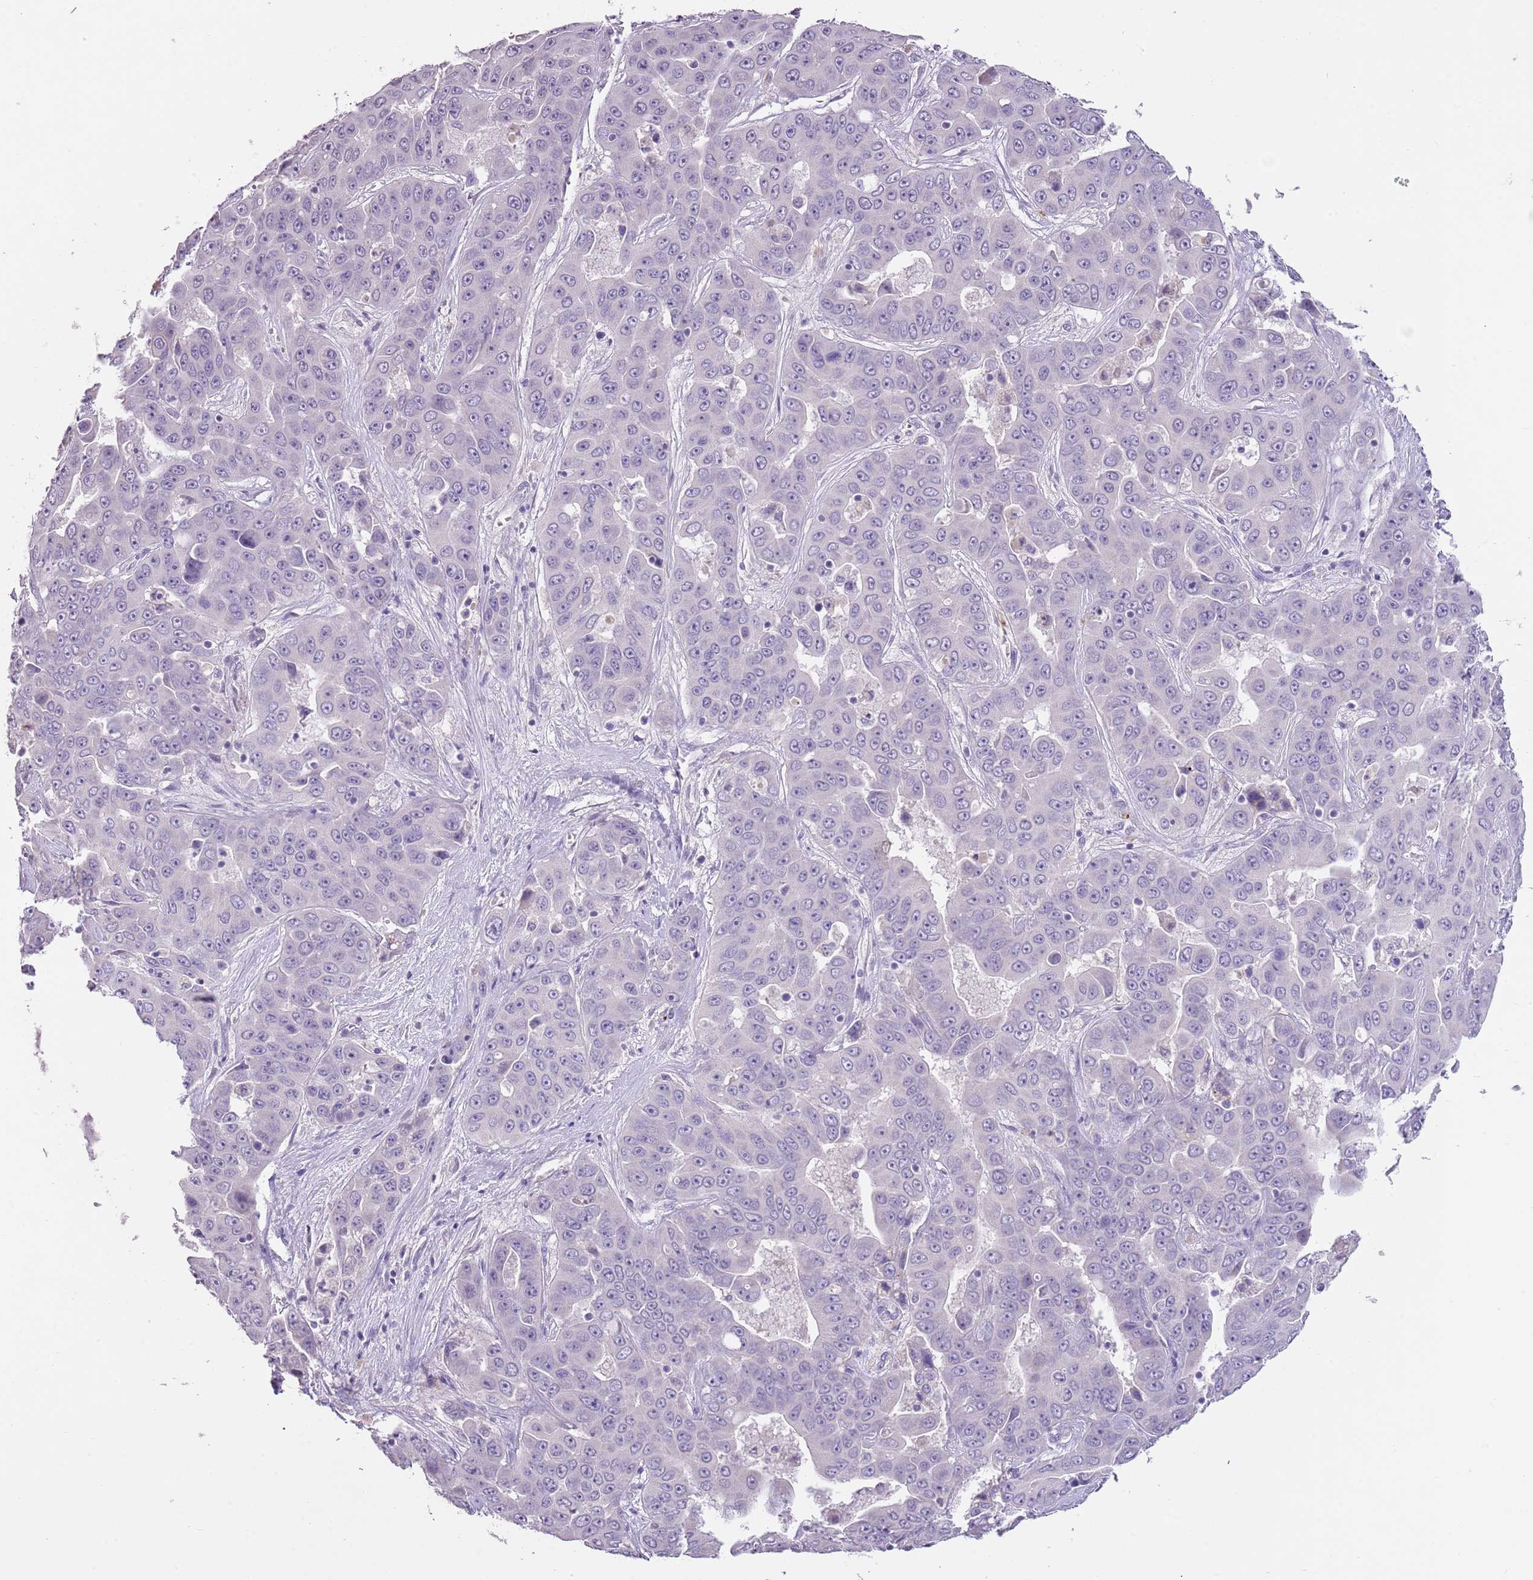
{"staining": {"intensity": "negative", "quantity": "none", "location": "none"}, "tissue": "liver cancer", "cell_type": "Tumor cells", "image_type": "cancer", "snomed": [{"axis": "morphology", "description": "Cholangiocarcinoma"}, {"axis": "topography", "description": "Liver"}], "caption": "This is an immunohistochemistry (IHC) image of liver cancer (cholangiocarcinoma). There is no expression in tumor cells.", "gene": "SLC35E3", "patient": {"sex": "female", "age": 52}}